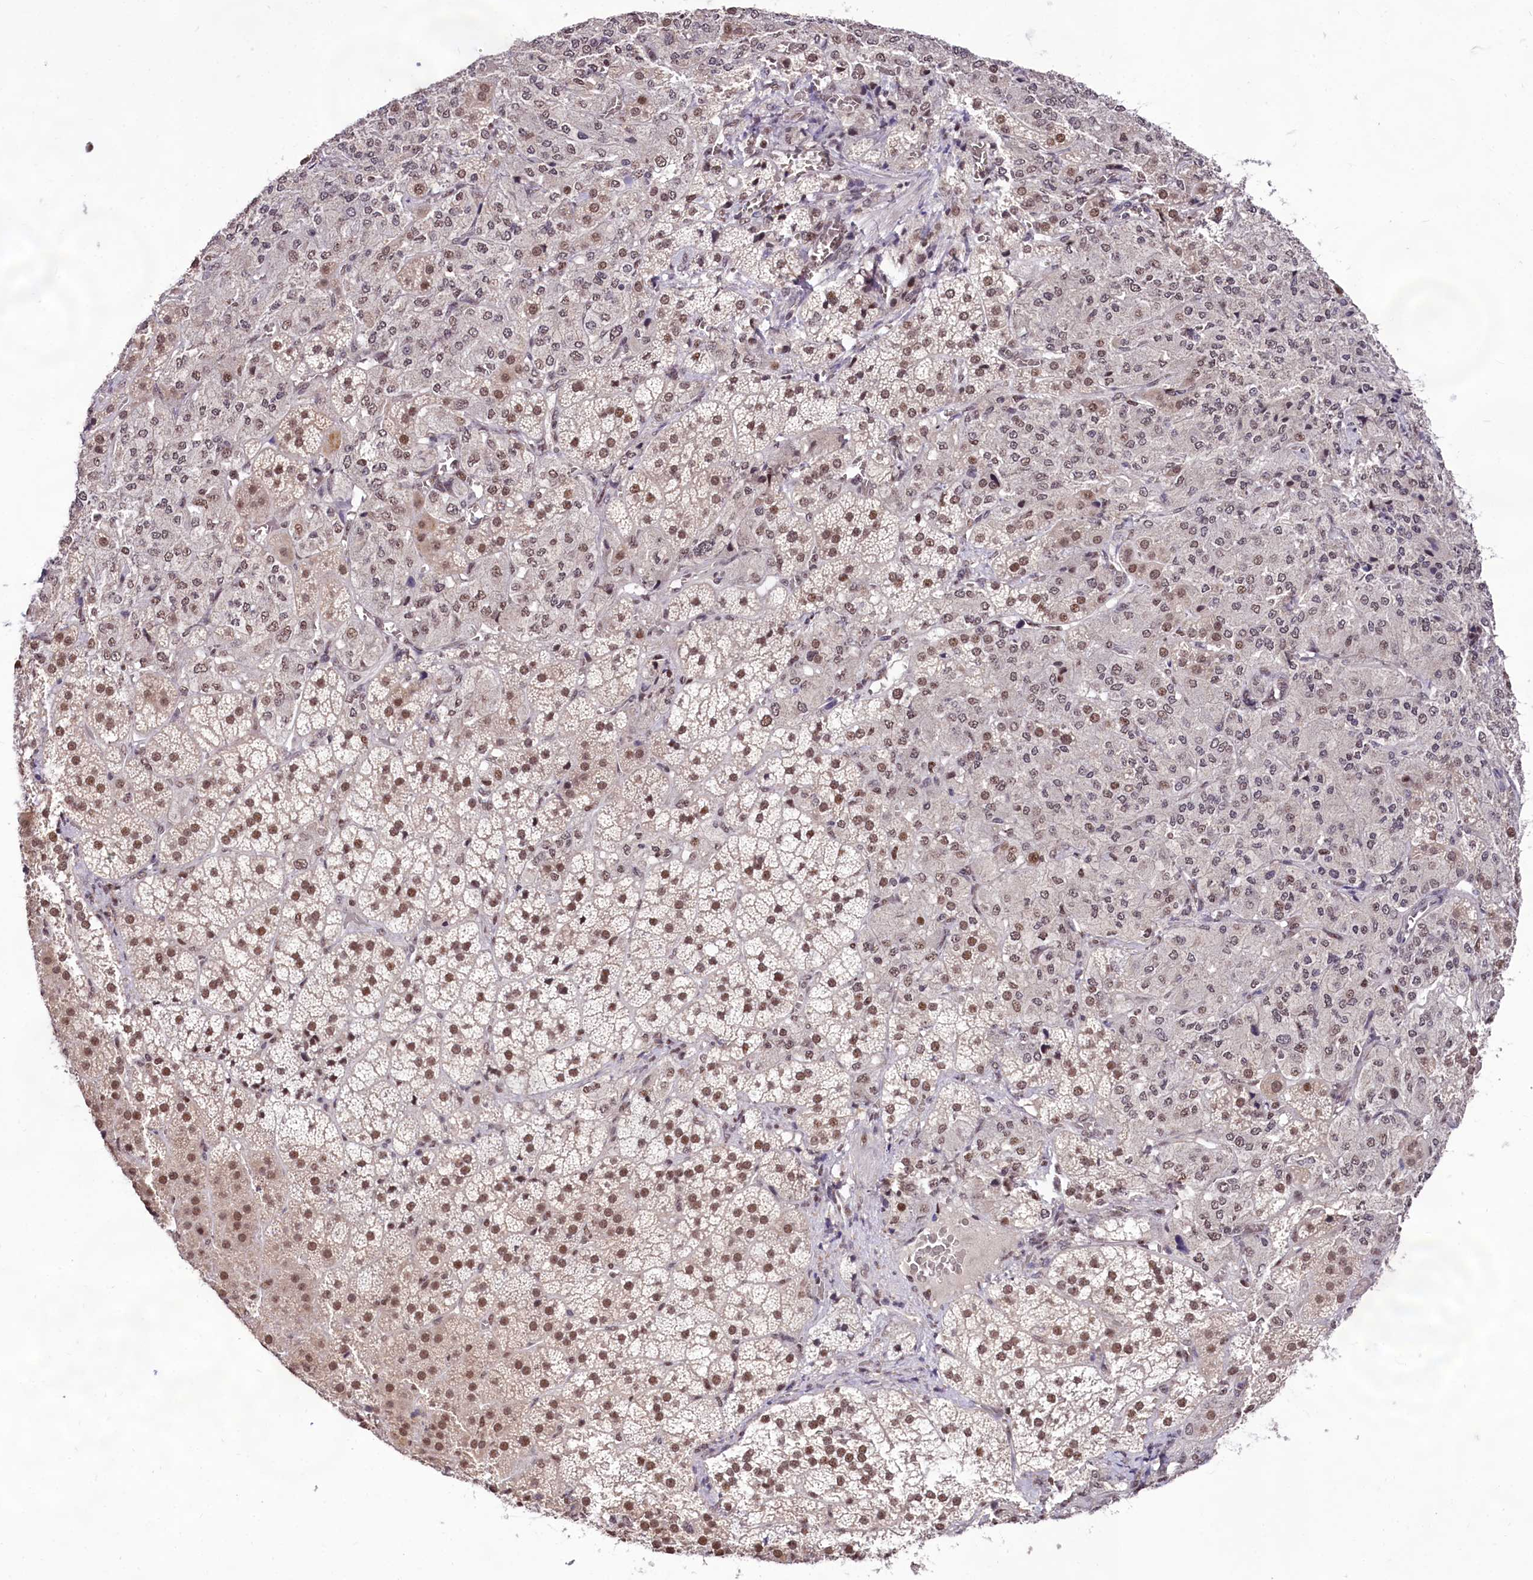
{"staining": {"intensity": "moderate", "quantity": ">75%", "location": "nuclear"}, "tissue": "adrenal gland", "cell_type": "Glandular cells", "image_type": "normal", "snomed": [{"axis": "morphology", "description": "Normal tissue, NOS"}, {"axis": "topography", "description": "Adrenal gland"}], "caption": "Unremarkable adrenal gland displays moderate nuclear positivity in about >75% of glandular cells (DAB (3,3'-diaminobenzidine) IHC, brown staining for protein, blue staining for nuclei)..", "gene": "HIRA", "patient": {"sex": "female", "age": 44}}